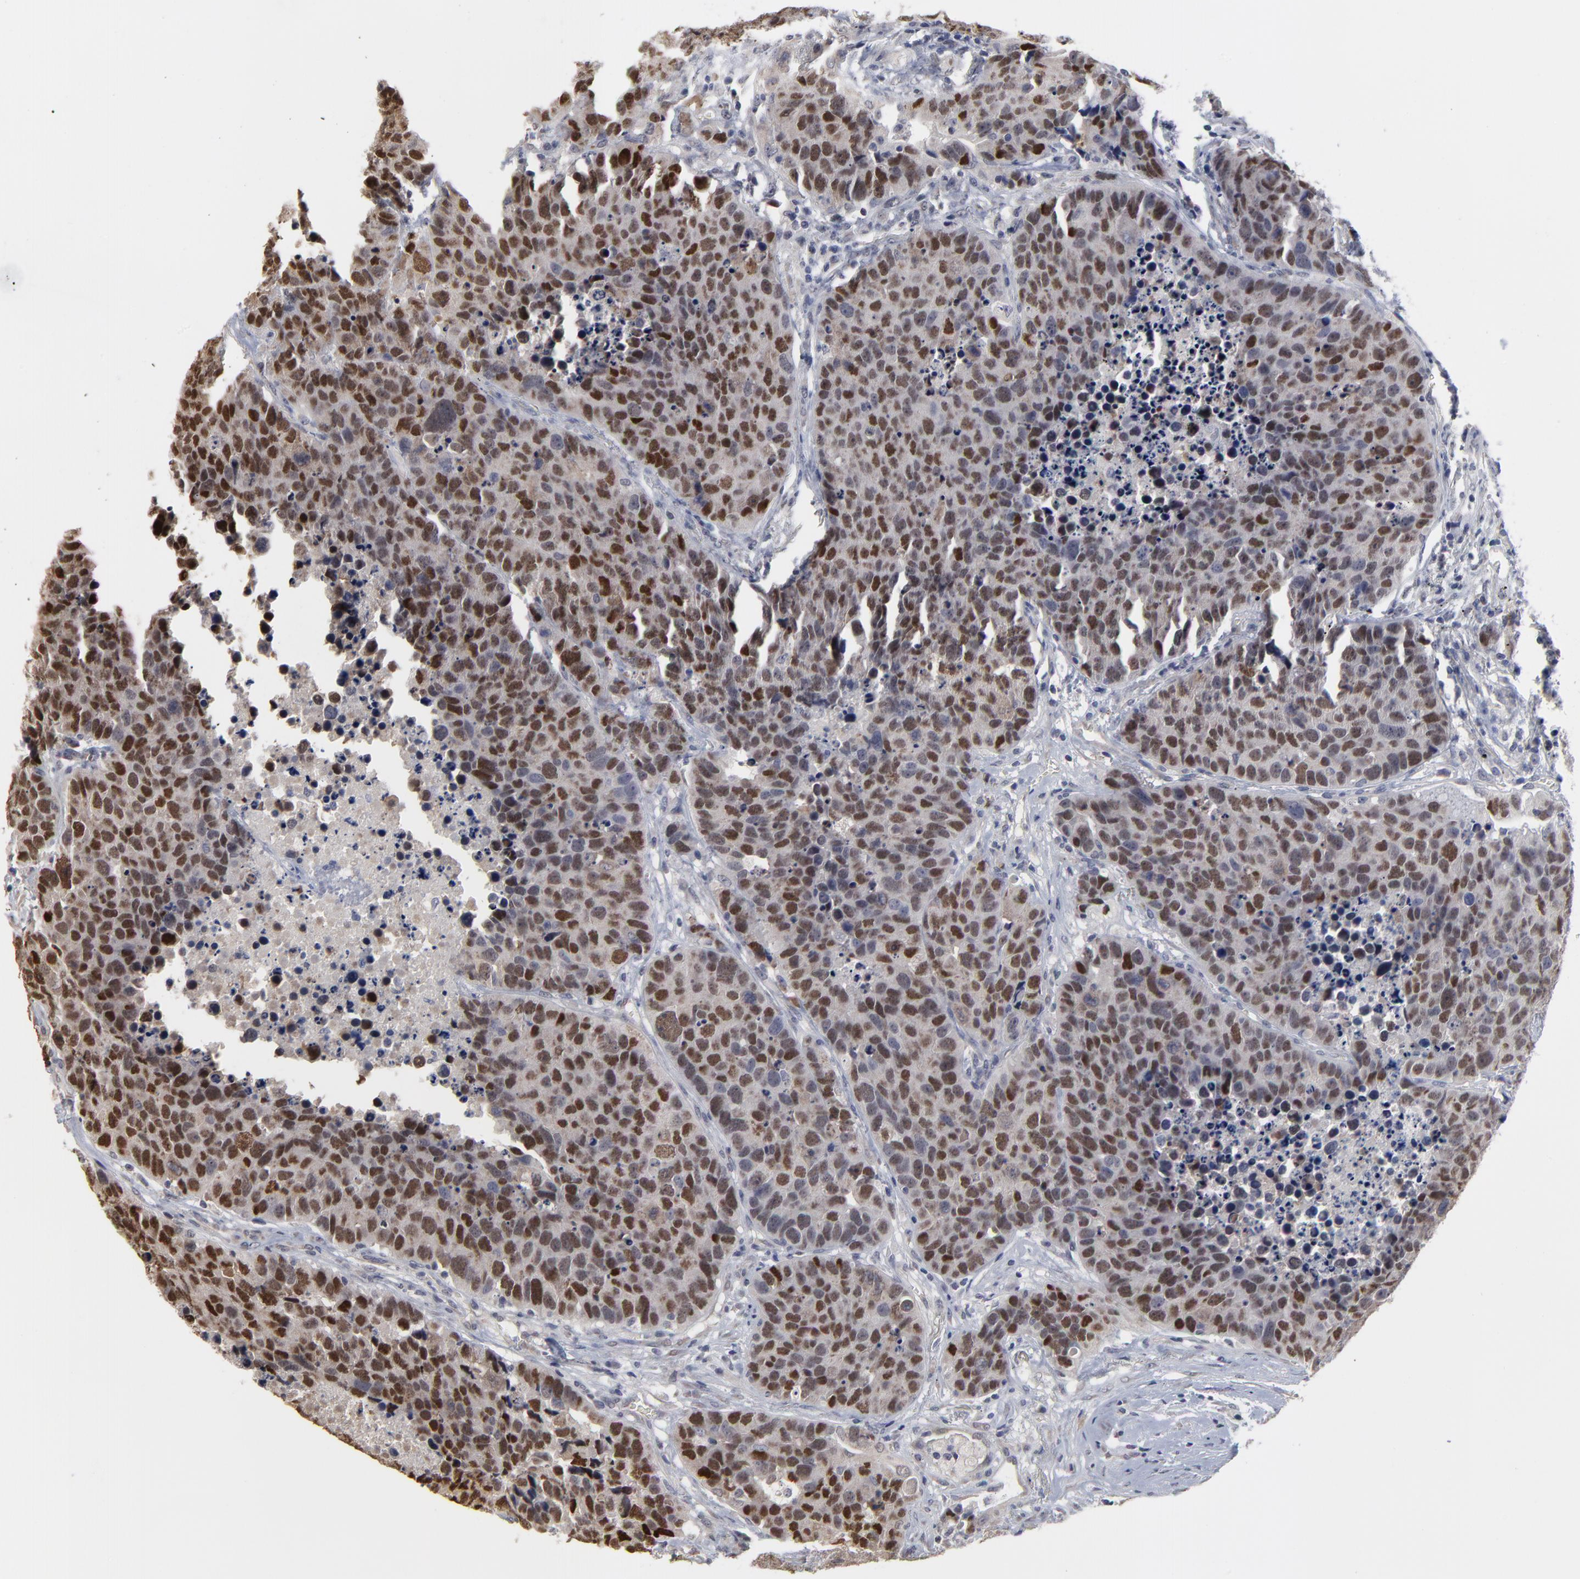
{"staining": {"intensity": "strong", "quantity": ">75%", "location": "nuclear"}, "tissue": "carcinoid", "cell_type": "Tumor cells", "image_type": "cancer", "snomed": [{"axis": "morphology", "description": "Carcinoid, malignant, NOS"}, {"axis": "topography", "description": "Lung"}], "caption": "Strong nuclear protein expression is seen in about >75% of tumor cells in carcinoid (malignant).", "gene": "MAGEA10", "patient": {"sex": "male", "age": 60}}